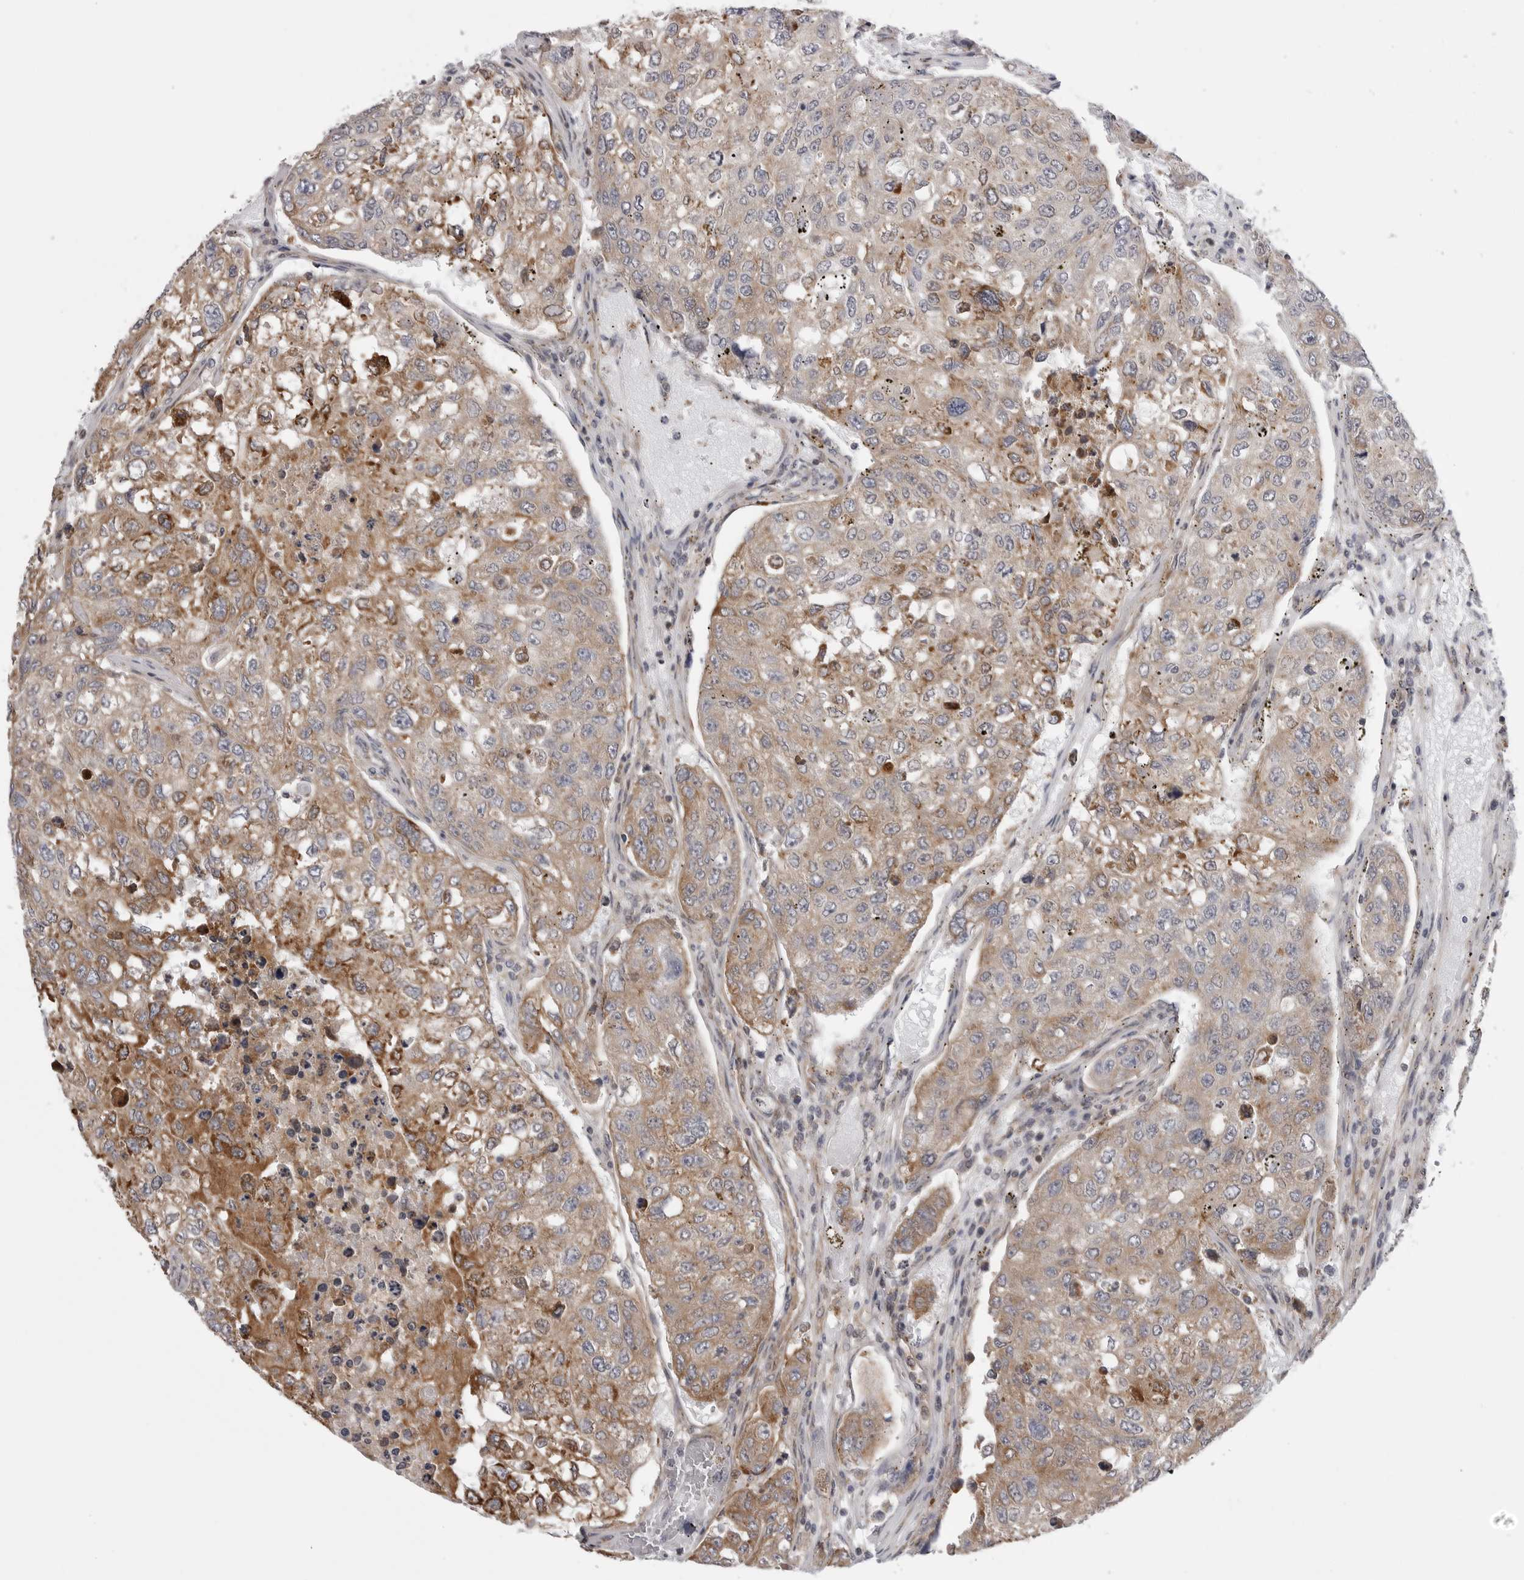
{"staining": {"intensity": "moderate", "quantity": ">75%", "location": "cytoplasmic/membranous"}, "tissue": "urothelial cancer", "cell_type": "Tumor cells", "image_type": "cancer", "snomed": [{"axis": "morphology", "description": "Urothelial carcinoma, High grade"}, {"axis": "topography", "description": "Lymph node"}, {"axis": "topography", "description": "Urinary bladder"}], "caption": "This photomicrograph displays immunohistochemistry staining of urothelial cancer, with medium moderate cytoplasmic/membranous positivity in about >75% of tumor cells.", "gene": "SCP2", "patient": {"sex": "male", "age": 51}}